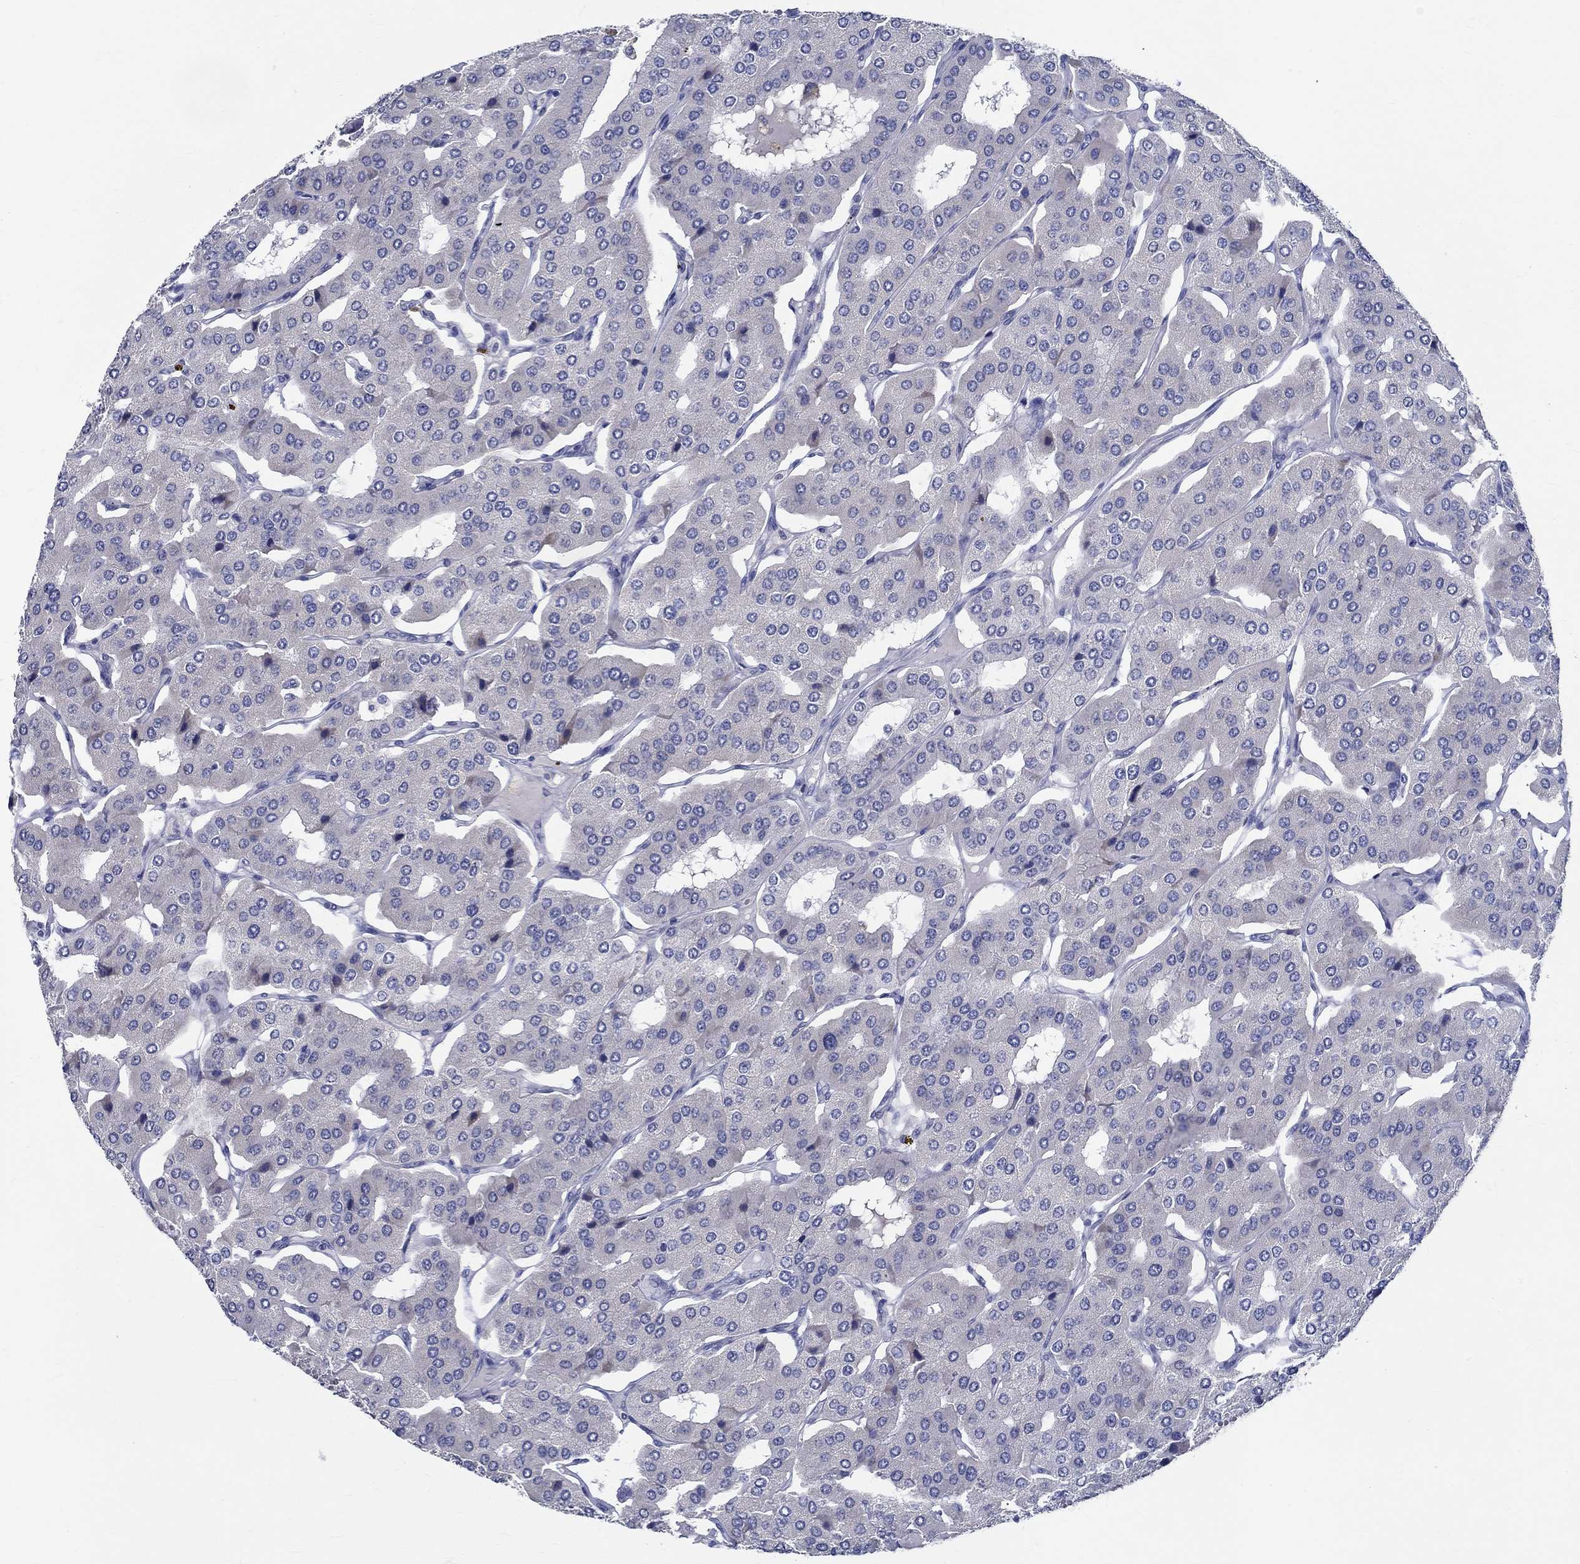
{"staining": {"intensity": "negative", "quantity": "none", "location": "none"}, "tissue": "parathyroid gland", "cell_type": "Glandular cells", "image_type": "normal", "snomed": [{"axis": "morphology", "description": "Normal tissue, NOS"}, {"axis": "morphology", "description": "Adenoma, NOS"}, {"axis": "topography", "description": "Parathyroid gland"}], "caption": "DAB (3,3'-diaminobenzidine) immunohistochemical staining of unremarkable human parathyroid gland exhibits no significant expression in glandular cells. The staining is performed using DAB (3,3'-diaminobenzidine) brown chromogen with nuclei counter-stained in using hematoxylin.", "gene": "CETN1", "patient": {"sex": "female", "age": 86}}